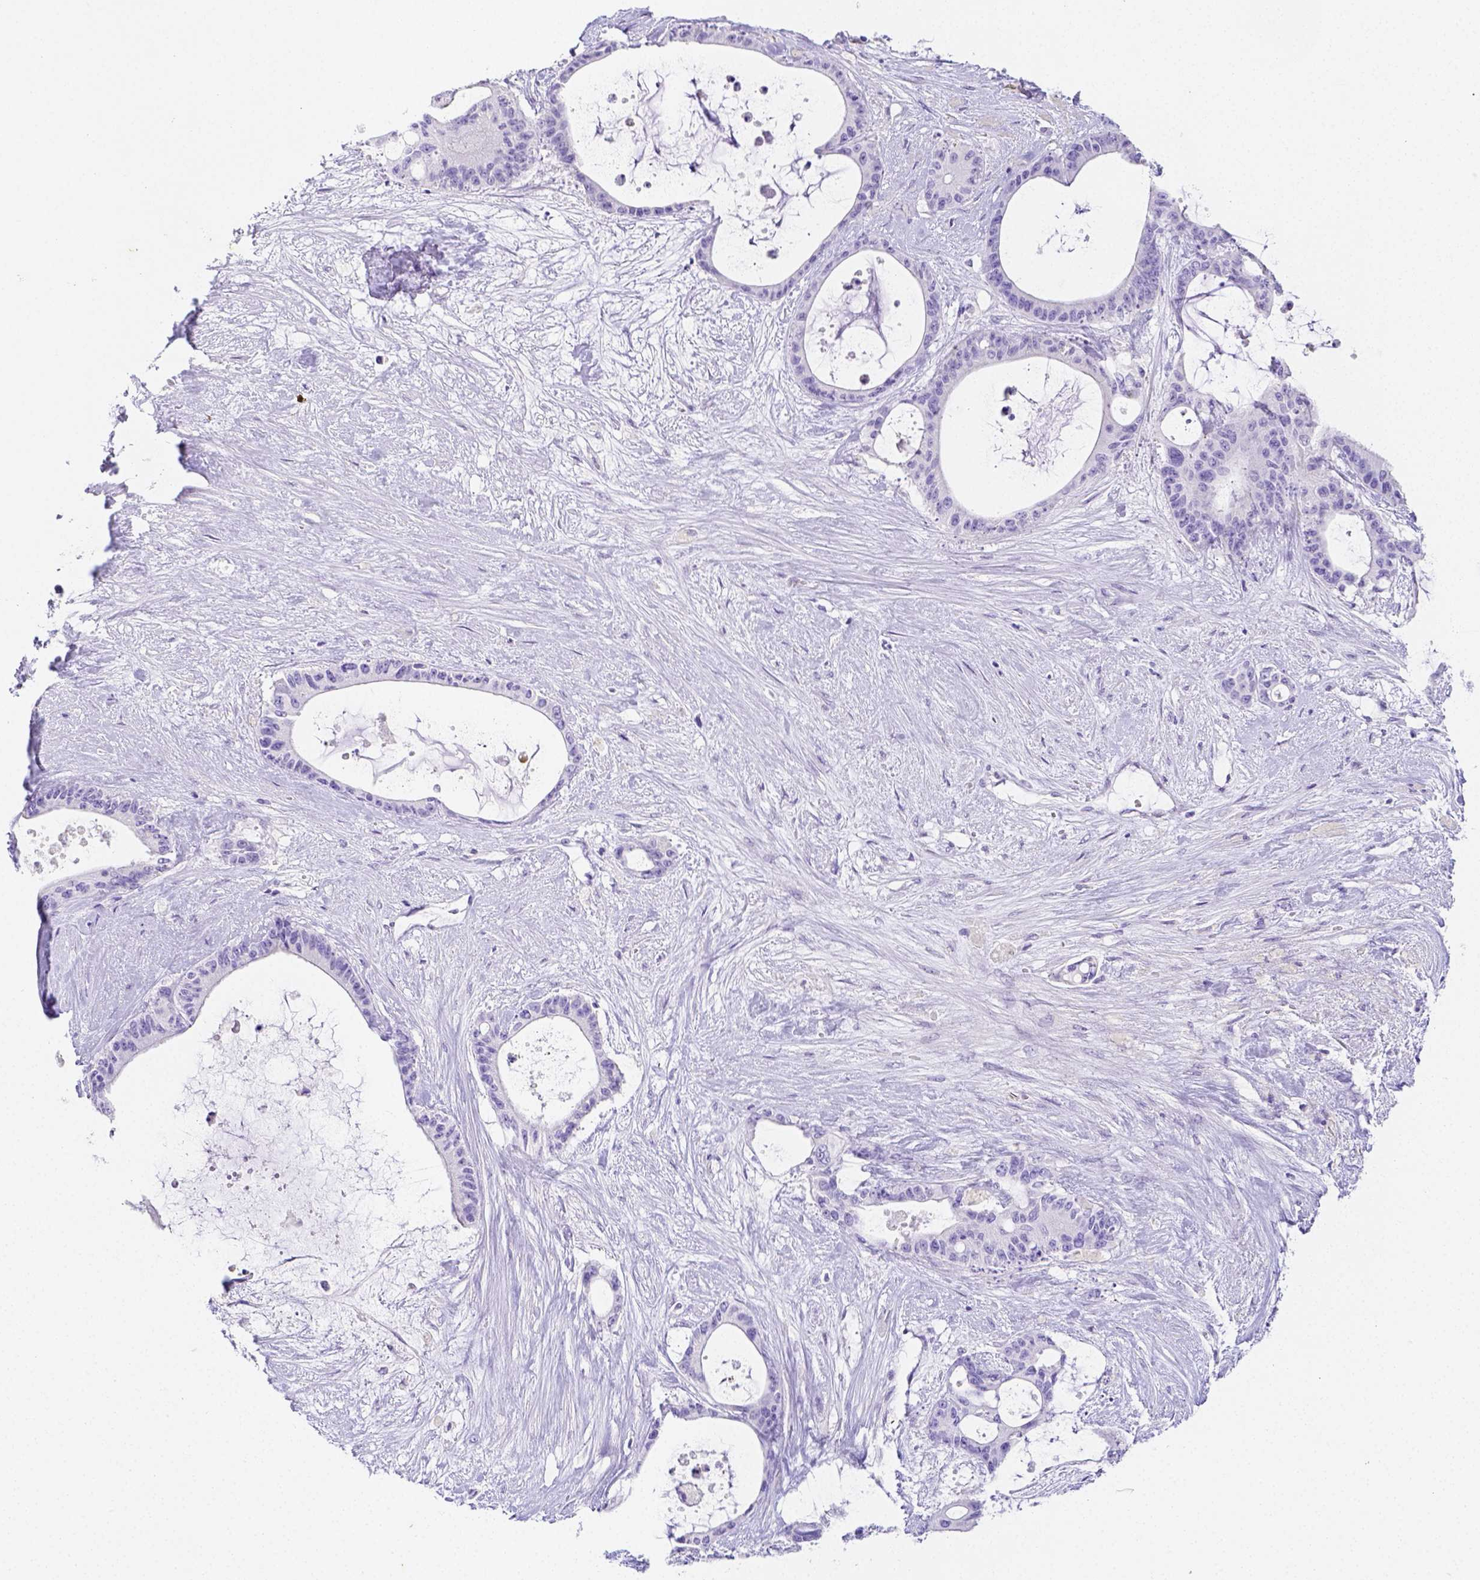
{"staining": {"intensity": "negative", "quantity": "none", "location": "none"}, "tissue": "liver cancer", "cell_type": "Tumor cells", "image_type": "cancer", "snomed": [{"axis": "morphology", "description": "Normal tissue, NOS"}, {"axis": "morphology", "description": "Cholangiocarcinoma"}, {"axis": "topography", "description": "Liver"}, {"axis": "topography", "description": "Peripheral nerve tissue"}], "caption": "Image shows no significant protein staining in tumor cells of cholangiocarcinoma (liver).", "gene": "ARHGAP36", "patient": {"sex": "female", "age": 73}}